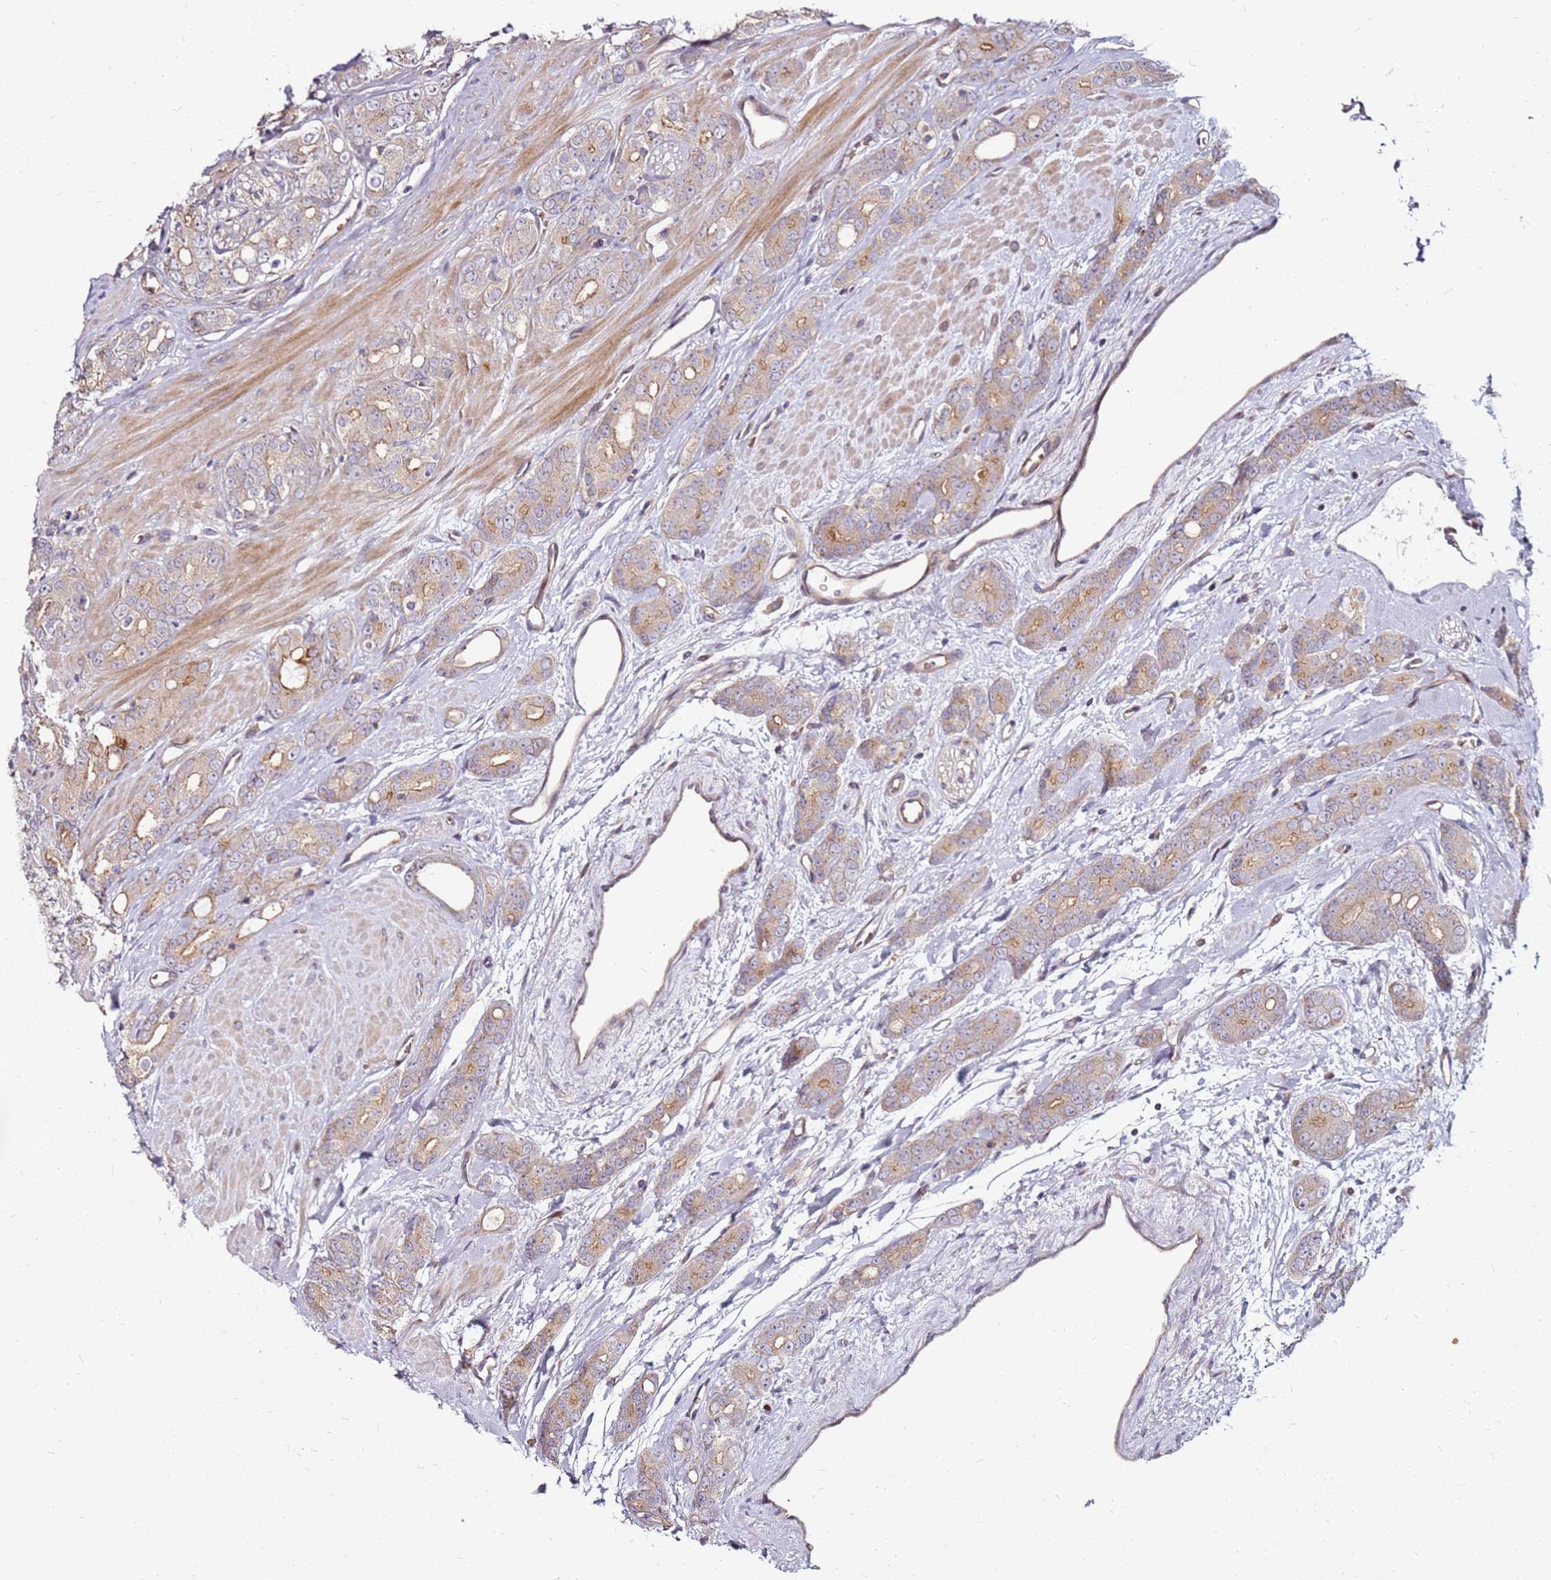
{"staining": {"intensity": "weak", "quantity": "25%-75%", "location": "cytoplasmic/membranous"}, "tissue": "prostate cancer", "cell_type": "Tumor cells", "image_type": "cancer", "snomed": [{"axis": "morphology", "description": "Adenocarcinoma, High grade"}, {"axis": "topography", "description": "Prostate"}], "caption": "High-power microscopy captured an immunohistochemistry (IHC) histopathology image of prostate cancer (adenocarcinoma (high-grade)), revealing weak cytoplasmic/membranous staining in approximately 25%-75% of tumor cells.", "gene": "RNF11", "patient": {"sex": "male", "age": 62}}